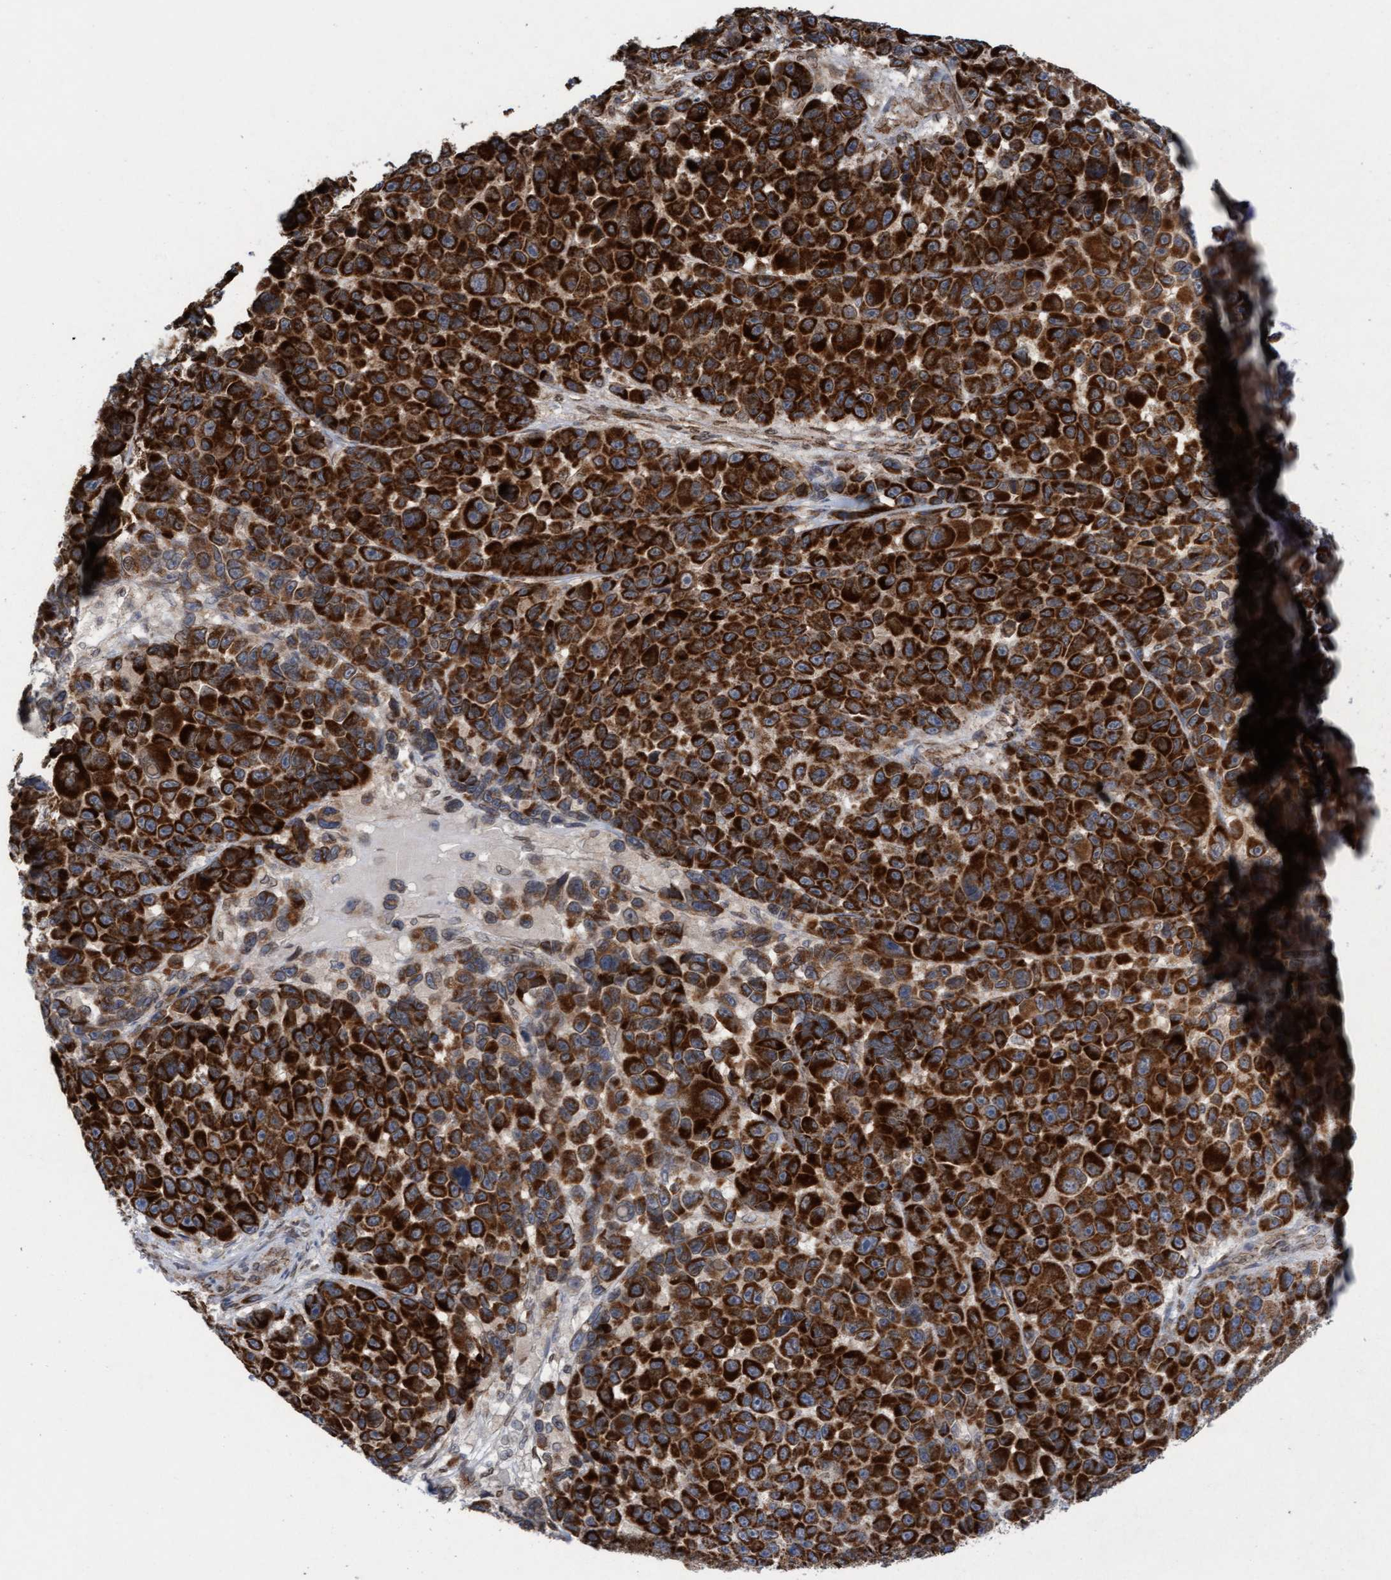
{"staining": {"intensity": "strong", "quantity": ">75%", "location": "cytoplasmic/membranous"}, "tissue": "melanoma", "cell_type": "Tumor cells", "image_type": "cancer", "snomed": [{"axis": "morphology", "description": "Malignant melanoma, NOS"}, {"axis": "topography", "description": "Skin"}], "caption": "This micrograph demonstrates immunohistochemistry staining of malignant melanoma, with high strong cytoplasmic/membranous expression in approximately >75% of tumor cells.", "gene": "MRPS23", "patient": {"sex": "male", "age": 53}}